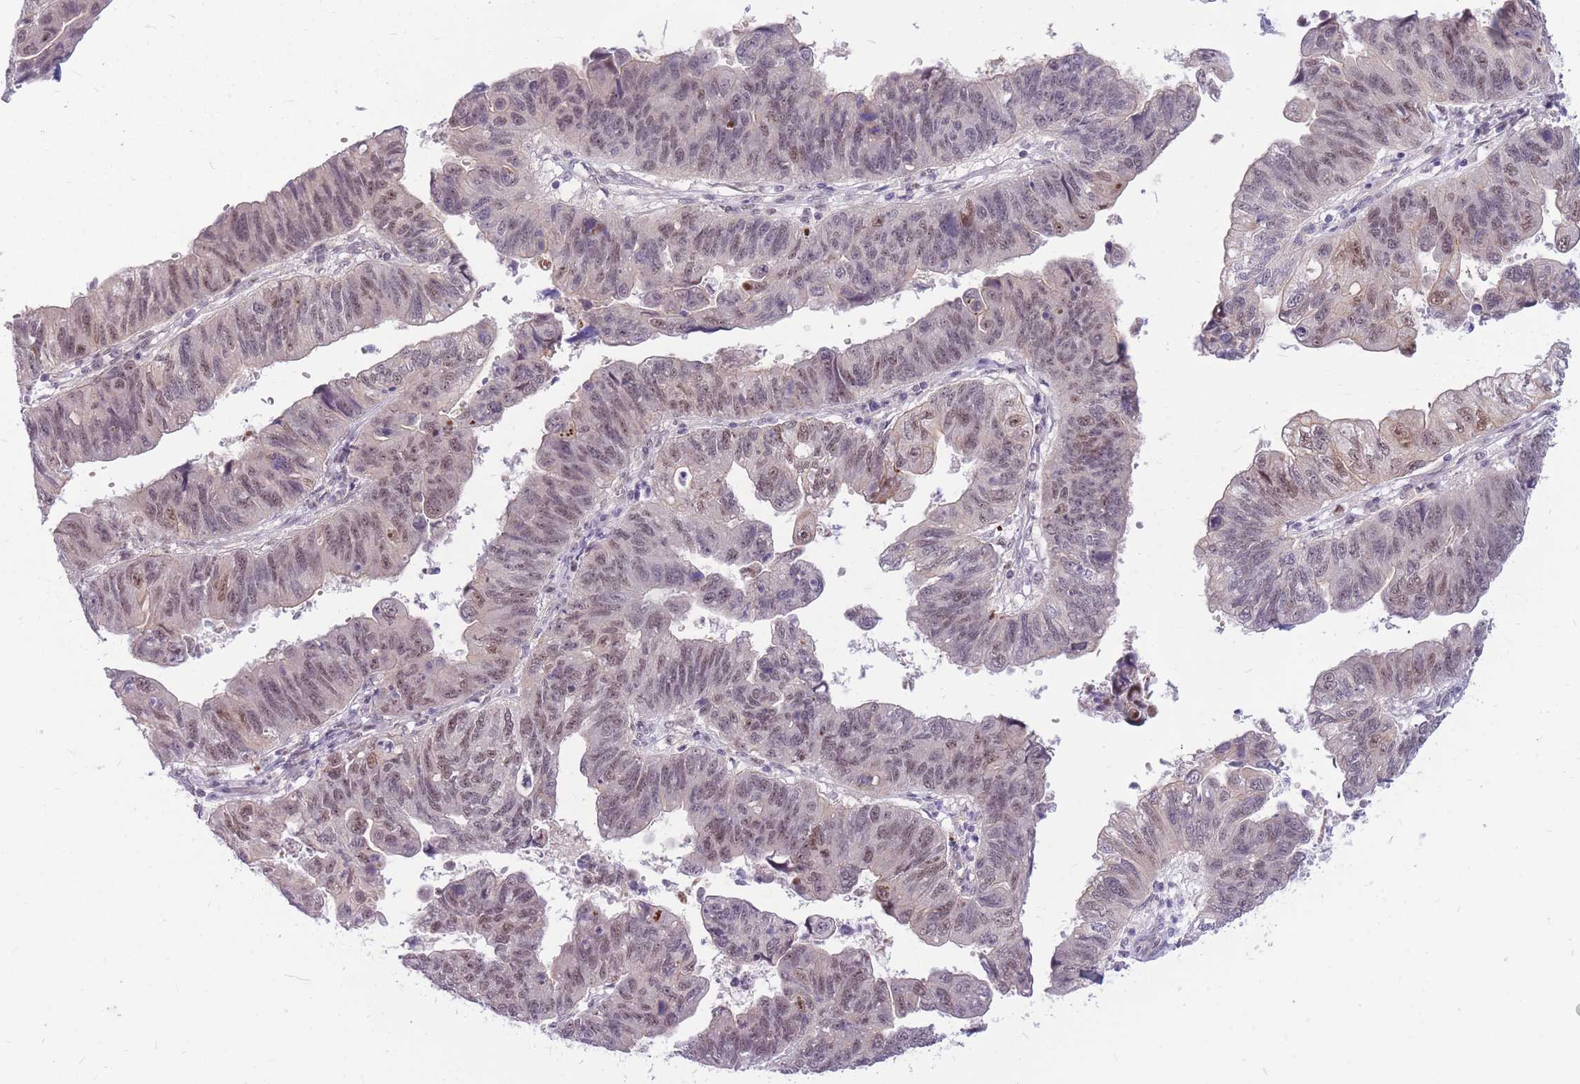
{"staining": {"intensity": "moderate", "quantity": "<25%", "location": "nuclear"}, "tissue": "stomach cancer", "cell_type": "Tumor cells", "image_type": "cancer", "snomed": [{"axis": "morphology", "description": "Adenocarcinoma, NOS"}, {"axis": "topography", "description": "Stomach"}], "caption": "This is an image of immunohistochemistry (IHC) staining of stomach cancer (adenocarcinoma), which shows moderate staining in the nuclear of tumor cells.", "gene": "ERCC2", "patient": {"sex": "male", "age": 59}}